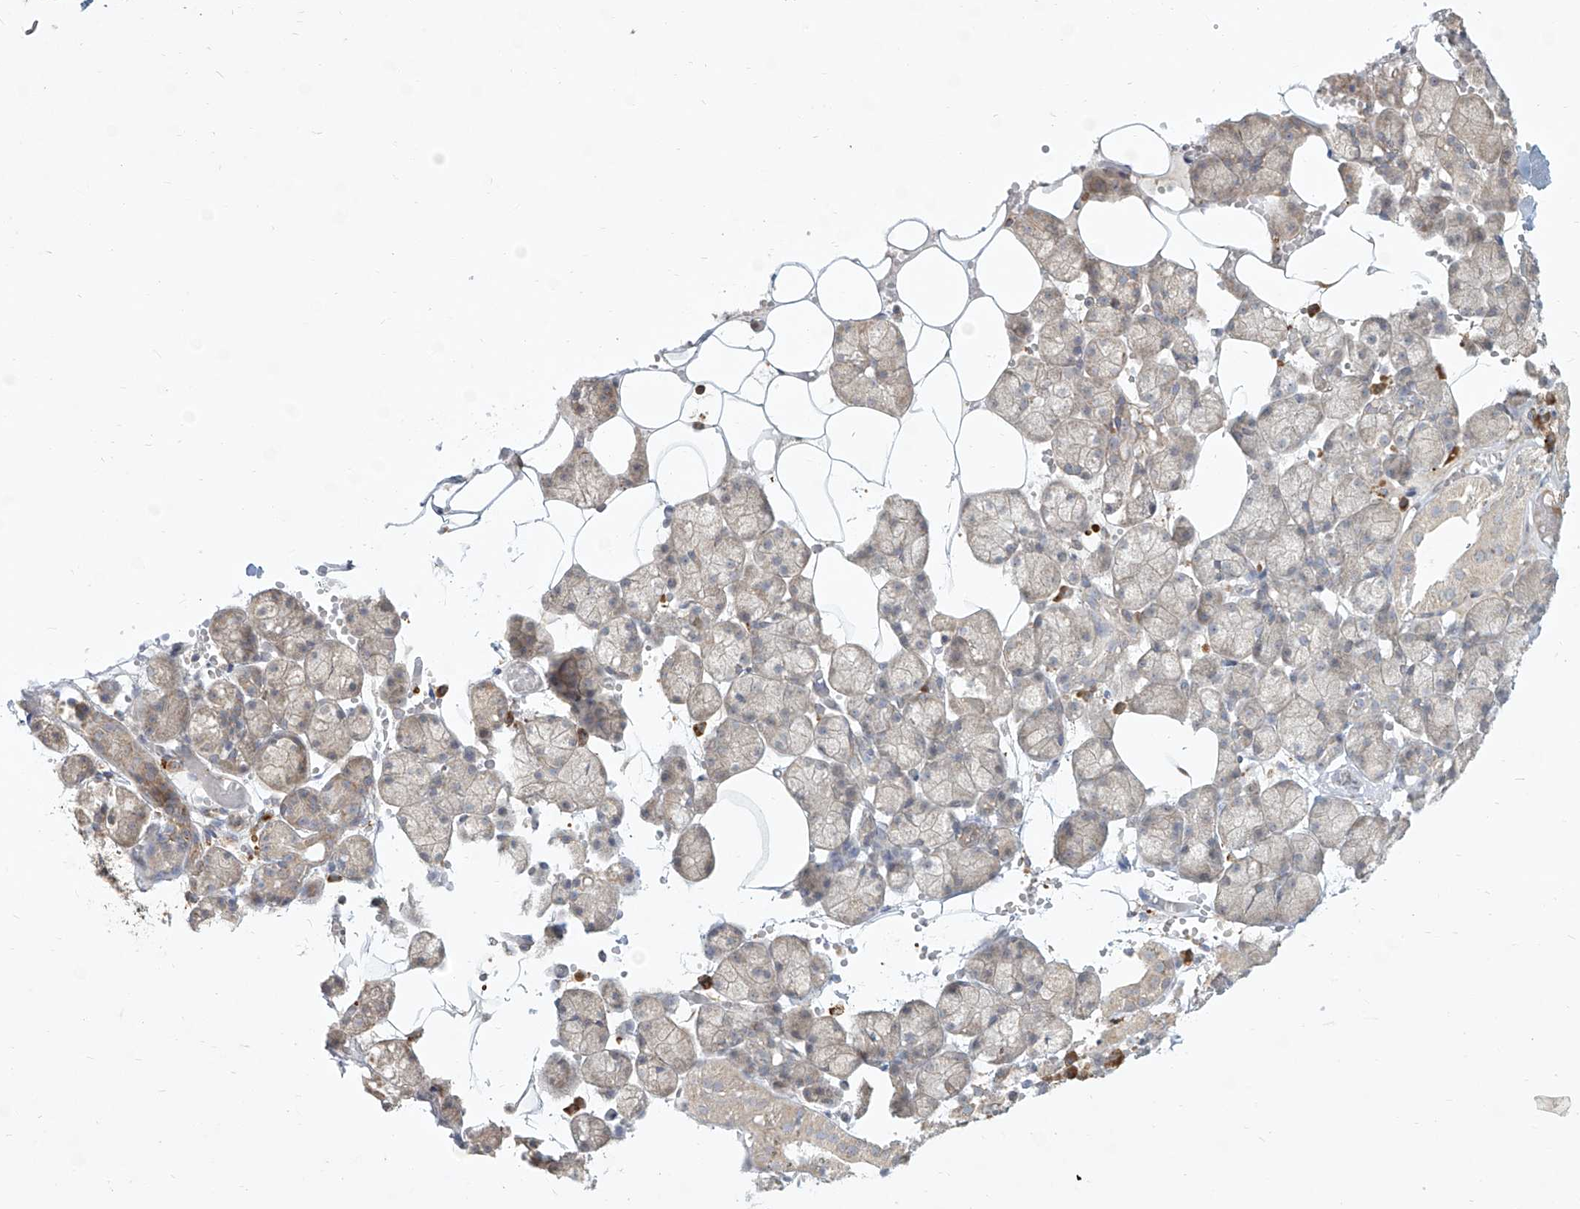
{"staining": {"intensity": "weak", "quantity": ">75%", "location": "cytoplasmic/membranous"}, "tissue": "salivary gland", "cell_type": "Glandular cells", "image_type": "normal", "snomed": [{"axis": "morphology", "description": "Normal tissue, NOS"}, {"axis": "topography", "description": "Salivary gland"}], "caption": "Protein staining exhibits weak cytoplasmic/membranous staining in about >75% of glandular cells in unremarkable salivary gland.", "gene": "CD209", "patient": {"sex": "male", "age": 62}}